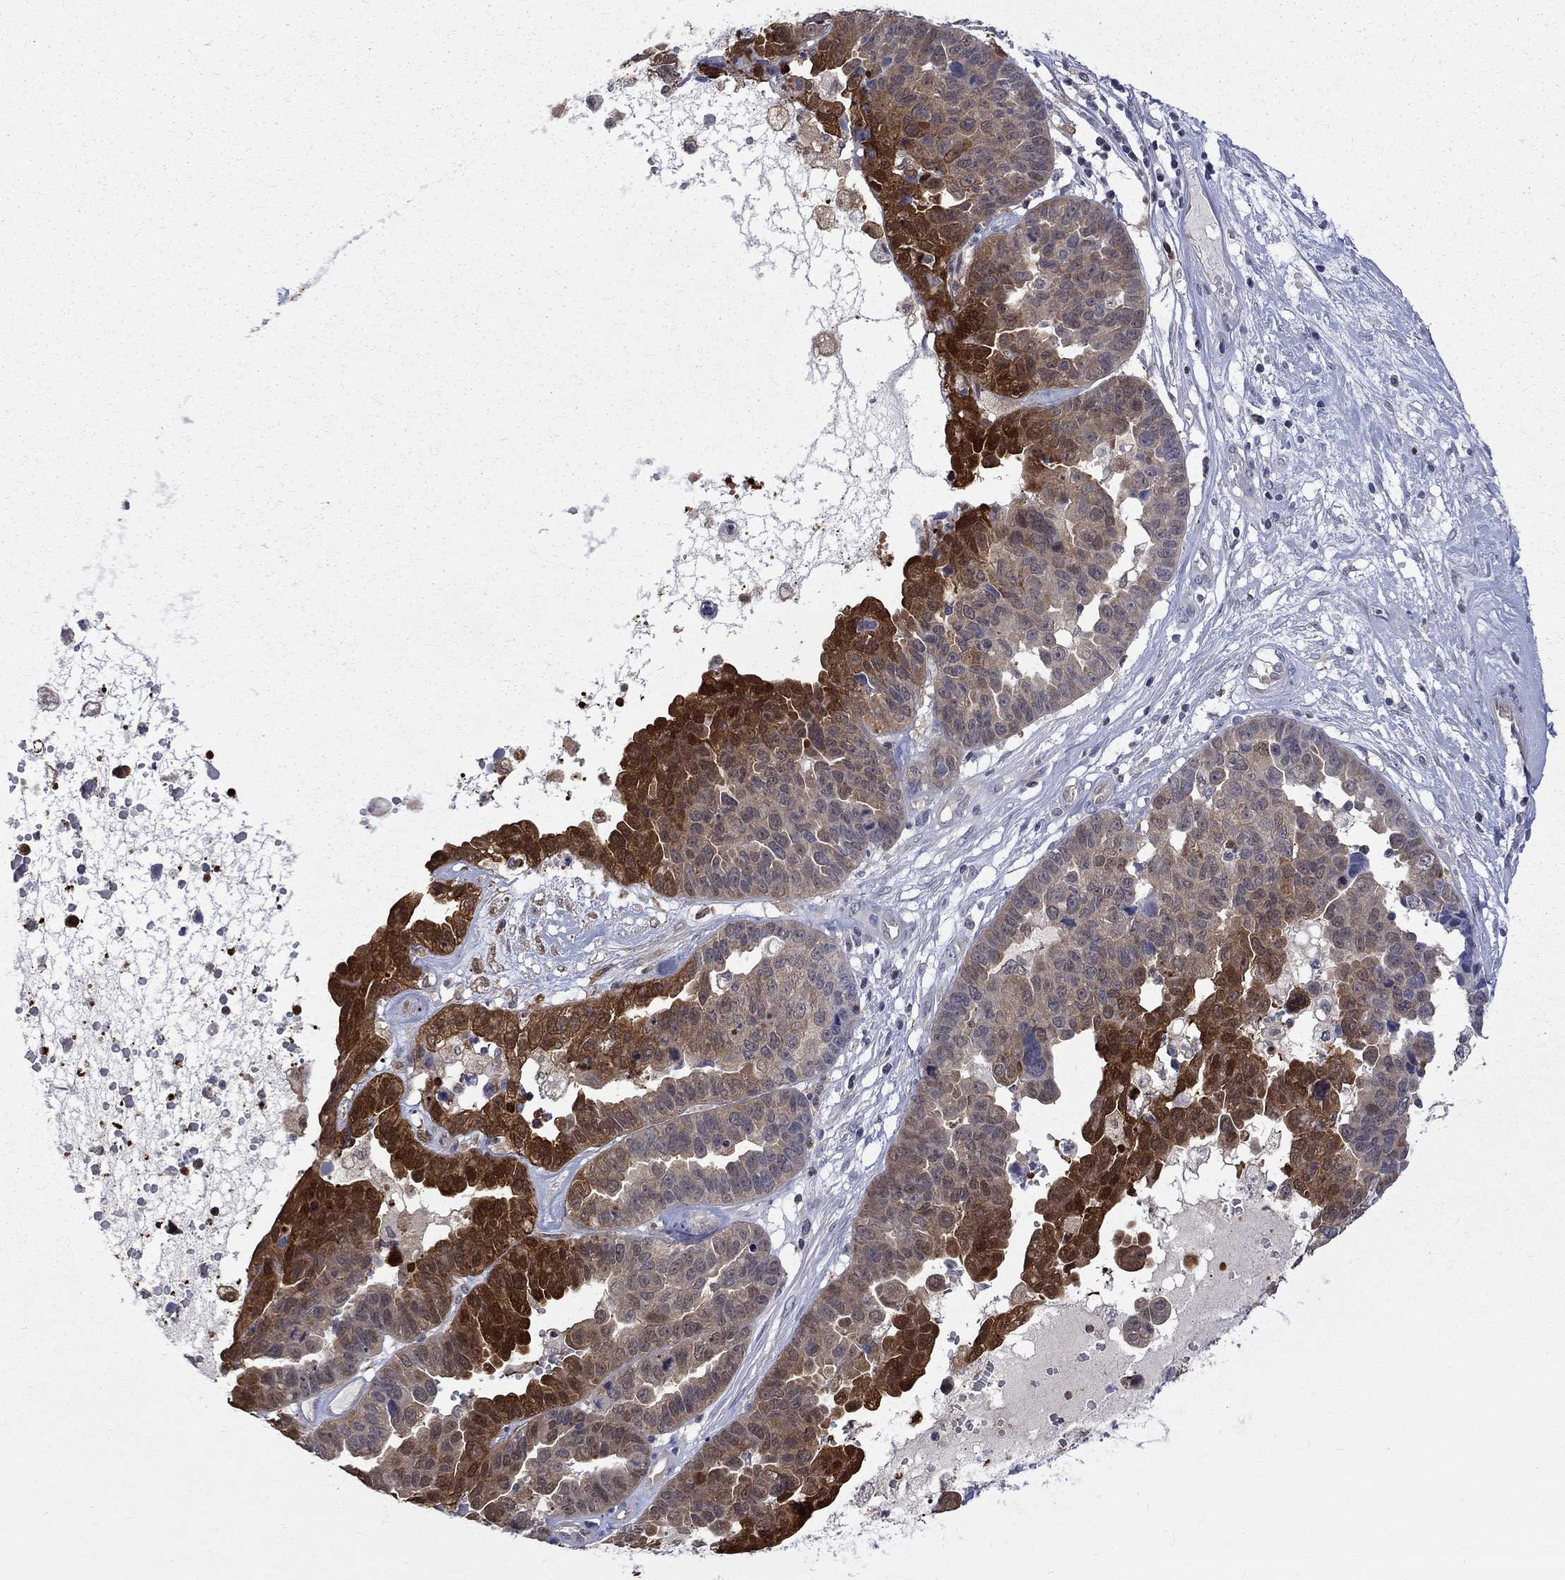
{"staining": {"intensity": "strong", "quantity": "25%-75%", "location": "cytoplasmic/membranous"}, "tissue": "ovarian cancer", "cell_type": "Tumor cells", "image_type": "cancer", "snomed": [{"axis": "morphology", "description": "Cystadenocarcinoma, serous, NOS"}, {"axis": "topography", "description": "Ovary"}], "caption": "Immunohistochemistry (IHC) (DAB (3,3'-diaminobenzidine)) staining of human ovarian serous cystadenocarcinoma shows strong cytoplasmic/membranous protein staining in approximately 25%-75% of tumor cells.", "gene": "HKDC1", "patient": {"sex": "female", "age": 87}}